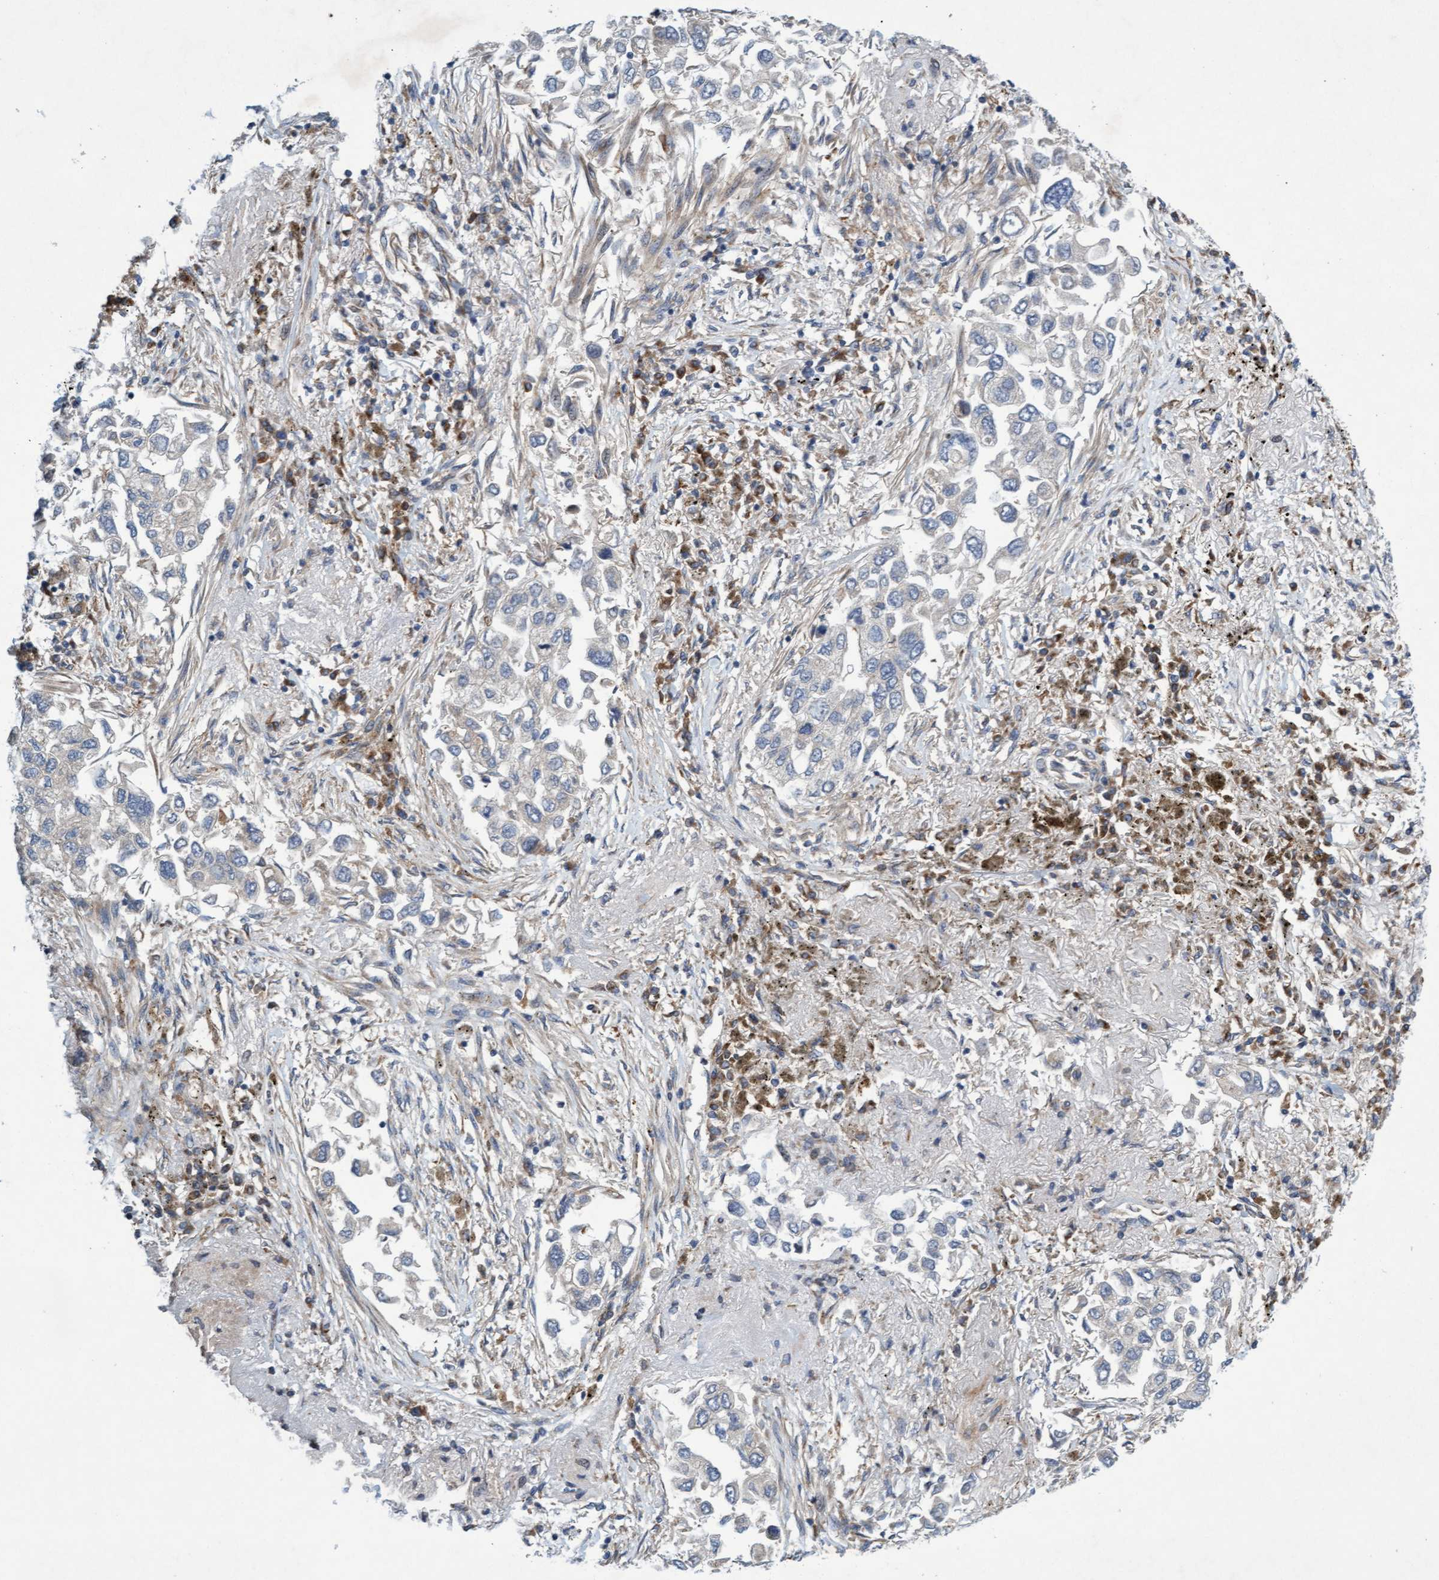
{"staining": {"intensity": "negative", "quantity": "none", "location": "none"}, "tissue": "lung cancer", "cell_type": "Tumor cells", "image_type": "cancer", "snomed": [{"axis": "morphology", "description": "Inflammation, NOS"}, {"axis": "morphology", "description": "Adenocarcinoma, NOS"}, {"axis": "topography", "description": "Lung"}], "caption": "Tumor cells are negative for protein expression in human adenocarcinoma (lung).", "gene": "DDHD2", "patient": {"sex": "male", "age": 63}}